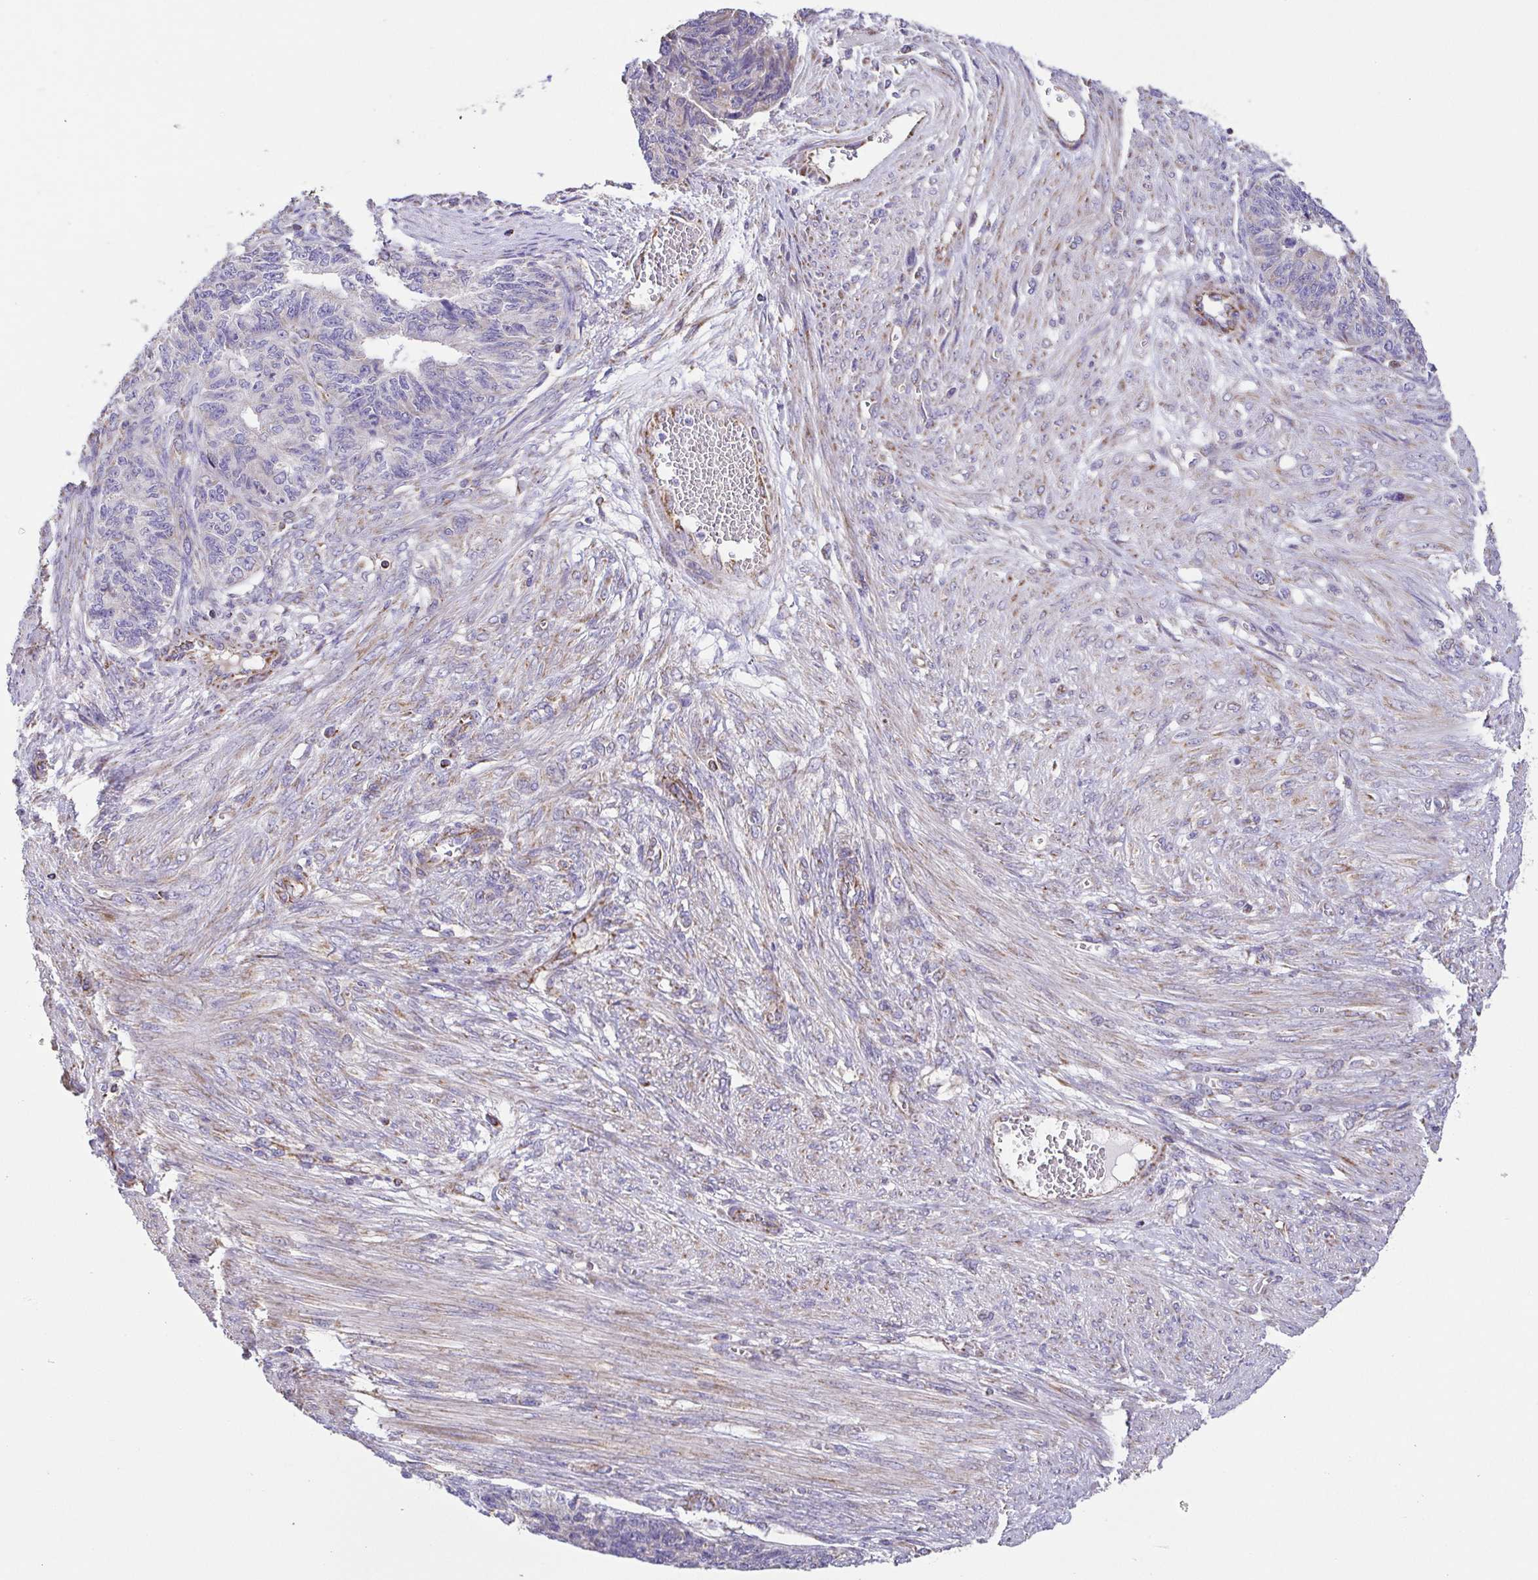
{"staining": {"intensity": "weak", "quantity": "<25%", "location": "cytoplasmic/membranous"}, "tissue": "endometrial cancer", "cell_type": "Tumor cells", "image_type": "cancer", "snomed": [{"axis": "morphology", "description": "Adenocarcinoma, NOS"}, {"axis": "topography", "description": "Endometrium"}], "caption": "DAB (3,3'-diaminobenzidine) immunohistochemical staining of human endometrial adenocarcinoma exhibits no significant staining in tumor cells.", "gene": "GINM1", "patient": {"sex": "female", "age": 32}}